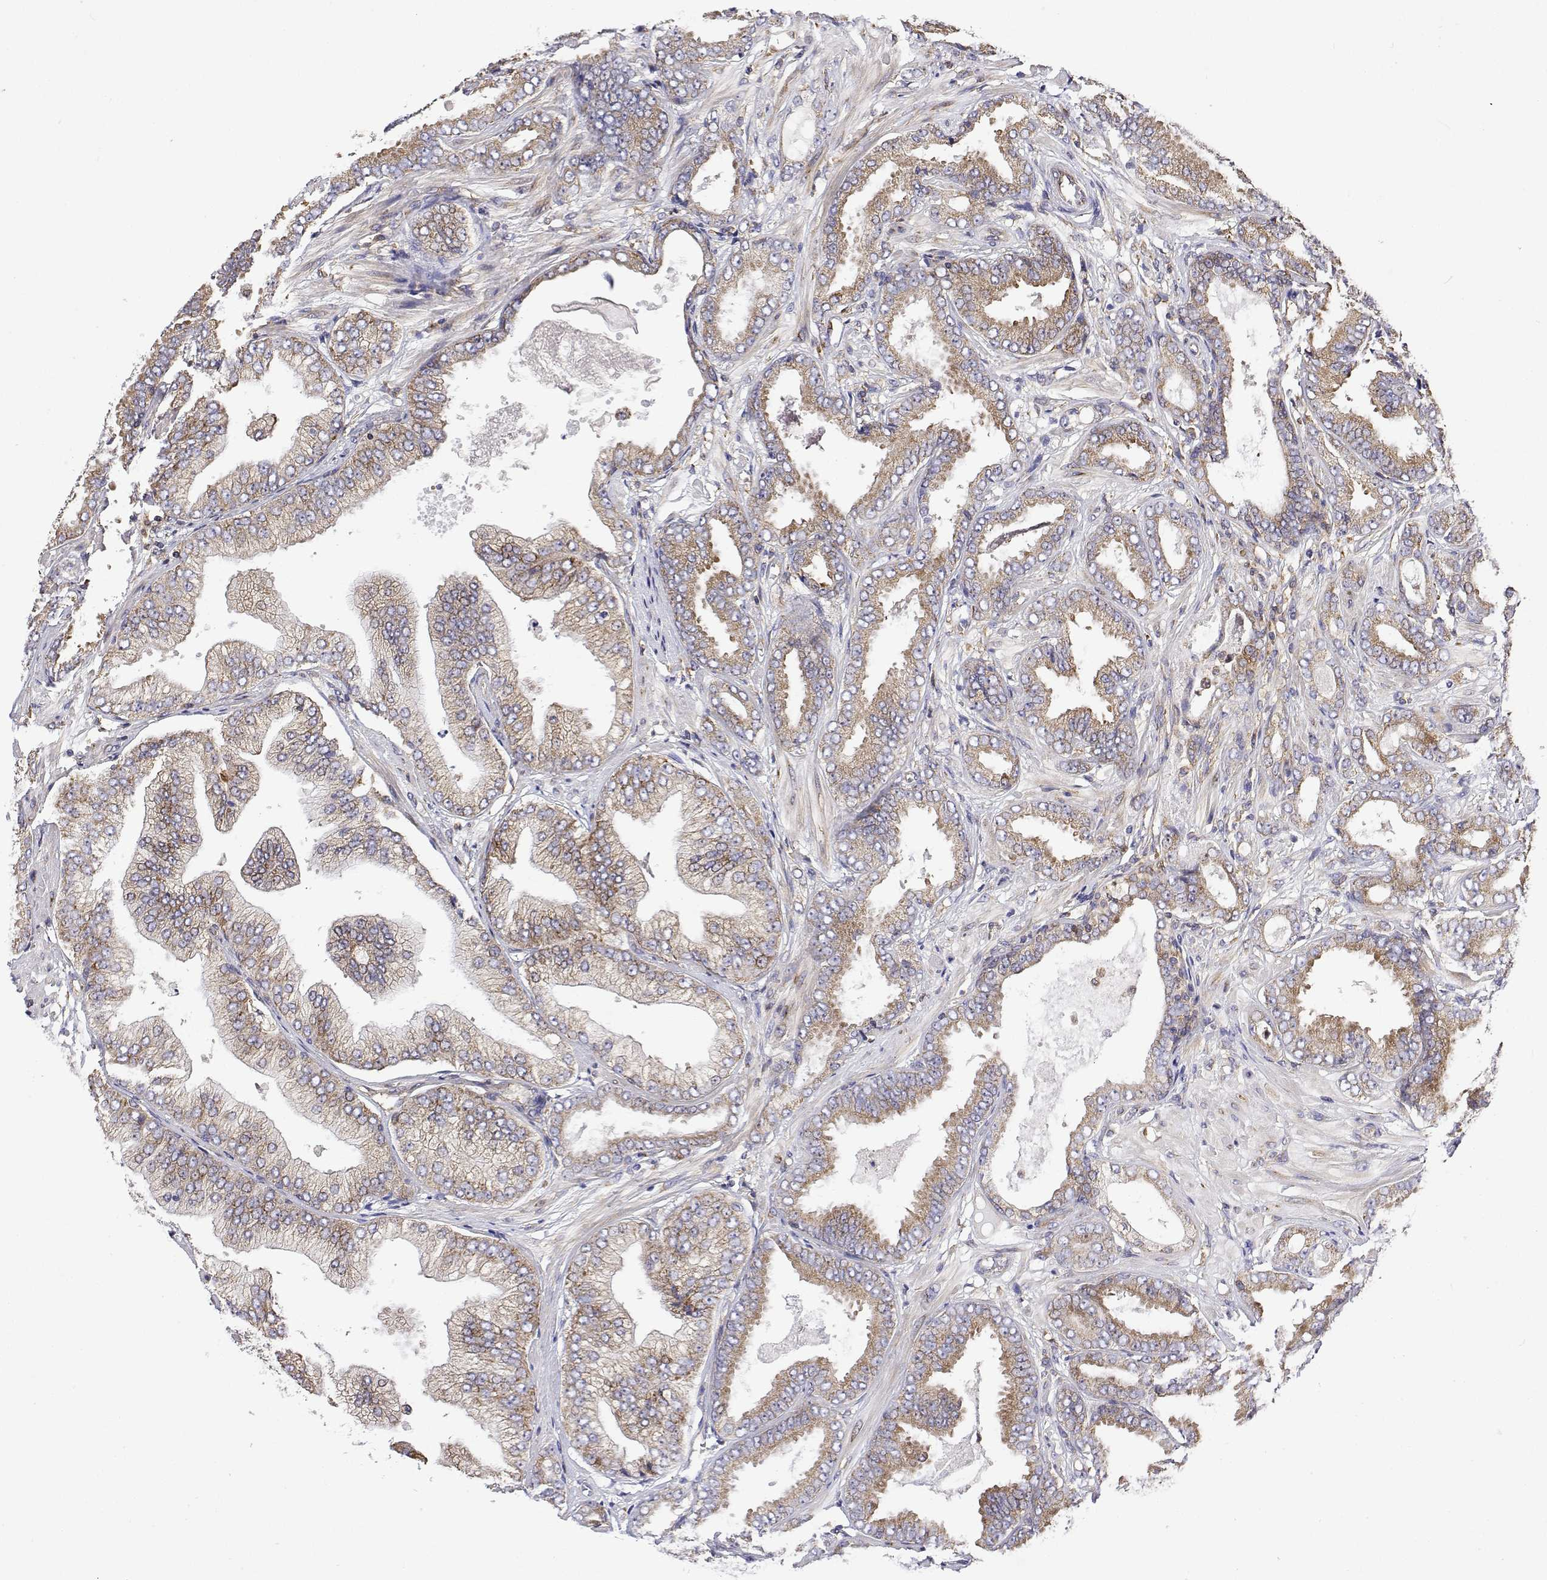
{"staining": {"intensity": "moderate", "quantity": "25%-75%", "location": "cytoplasmic/membranous"}, "tissue": "prostate cancer", "cell_type": "Tumor cells", "image_type": "cancer", "snomed": [{"axis": "morphology", "description": "Adenocarcinoma, Low grade"}, {"axis": "topography", "description": "Prostate"}], "caption": "Approximately 25%-75% of tumor cells in human prostate cancer exhibit moderate cytoplasmic/membranous protein staining as visualized by brown immunohistochemical staining.", "gene": "EEF1G", "patient": {"sex": "male", "age": 55}}